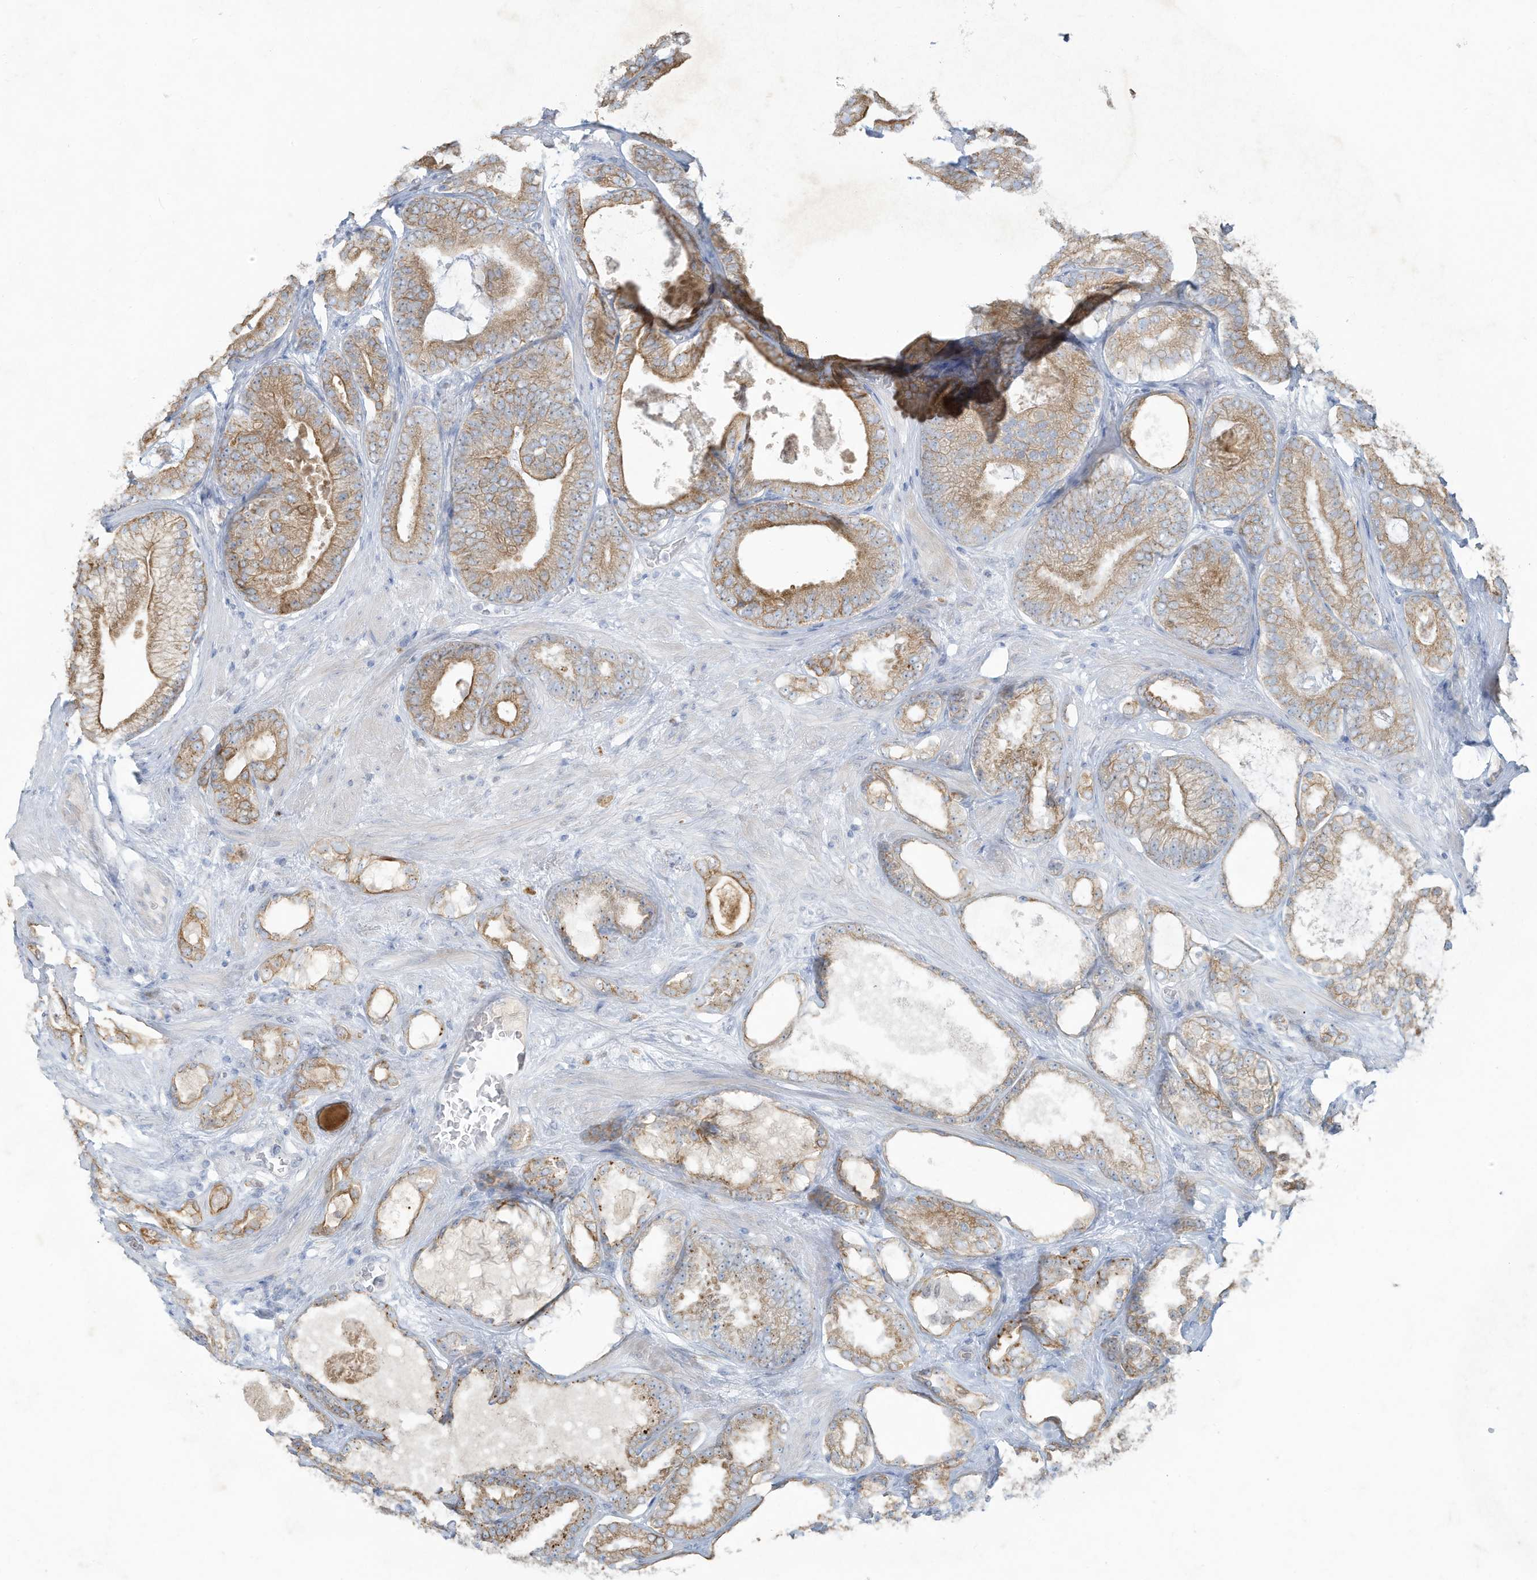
{"staining": {"intensity": "moderate", "quantity": ">75%", "location": "cytoplasmic/membranous"}, "tissue": "prostate cancer", "cell_type": "Tumor cells", "image_type": "cancer", "snomed": [{"axis": "morphology", "description": "Adenocarcinoma, High grade"}, {"axis": "topography", "description": "Prostate"}], "caption": "Human prostate cancer (high-grade adenocarcinoma) stained with a brown dye shows moderate cytoplasmic/membranous positive positivity in approximately >75% of tumor cells.", "gene": "TUBE1", "patient": {"sex": "male", "age": 60}}